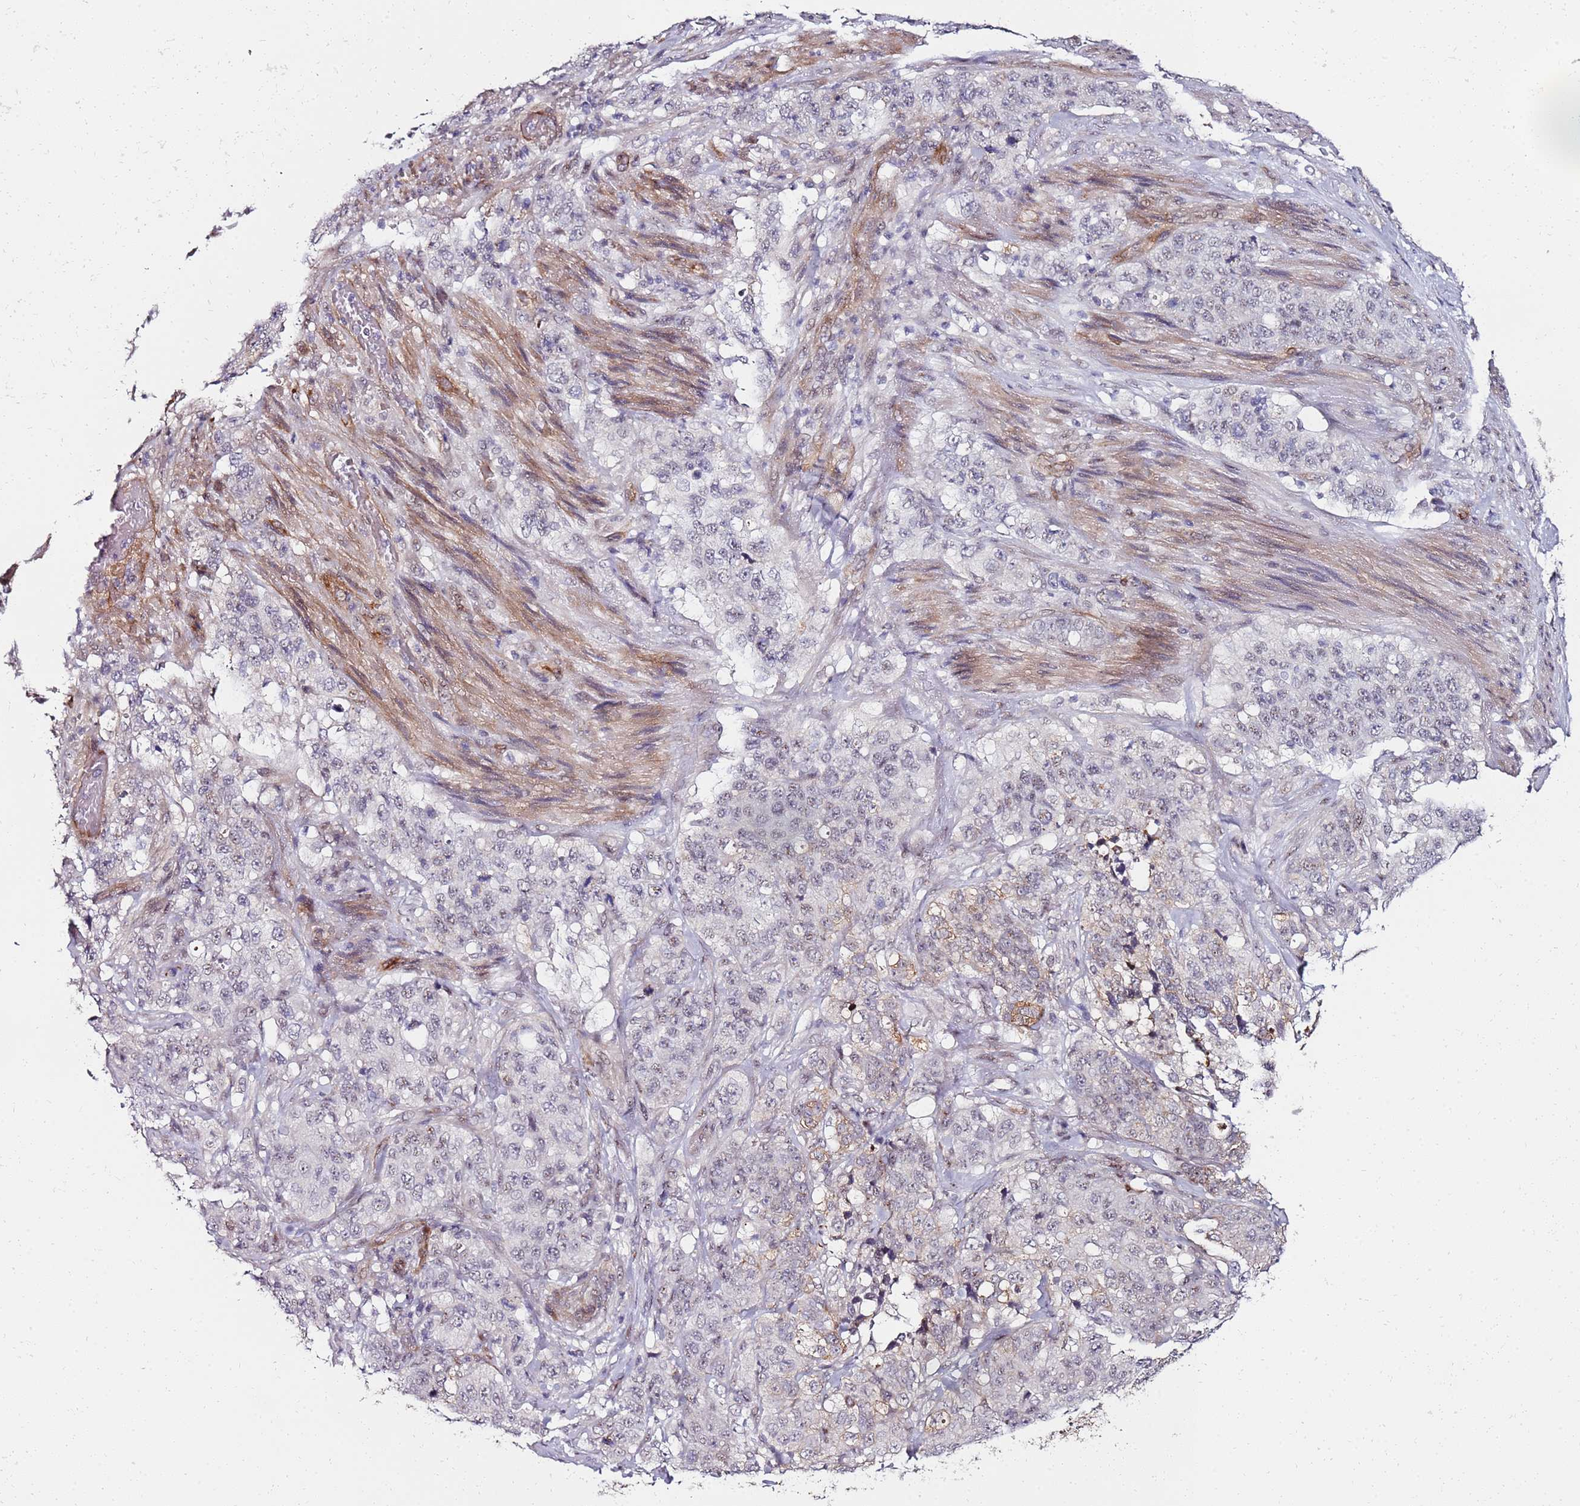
{"staining": {"intensity": "negative", "quantity": "none", "location": "none"}, "tissue": "stomach cancer", "cell_type": "Tumor cells", "image_type": "cancer", "snomed": [{"axis": "morphology", "description": "Adenocarcinoma, NOS"}, {"axis": "topography", "description": "Stomach"}], "caption": "Immunohistochemical staining of human stomach cancer reveals no significant positivity in tumor cells. (DAB IHC visualized using brightfield microscopy, high magnification).", "gene": "DUSP28", "patient": {"sex": "male", "age": 48}}